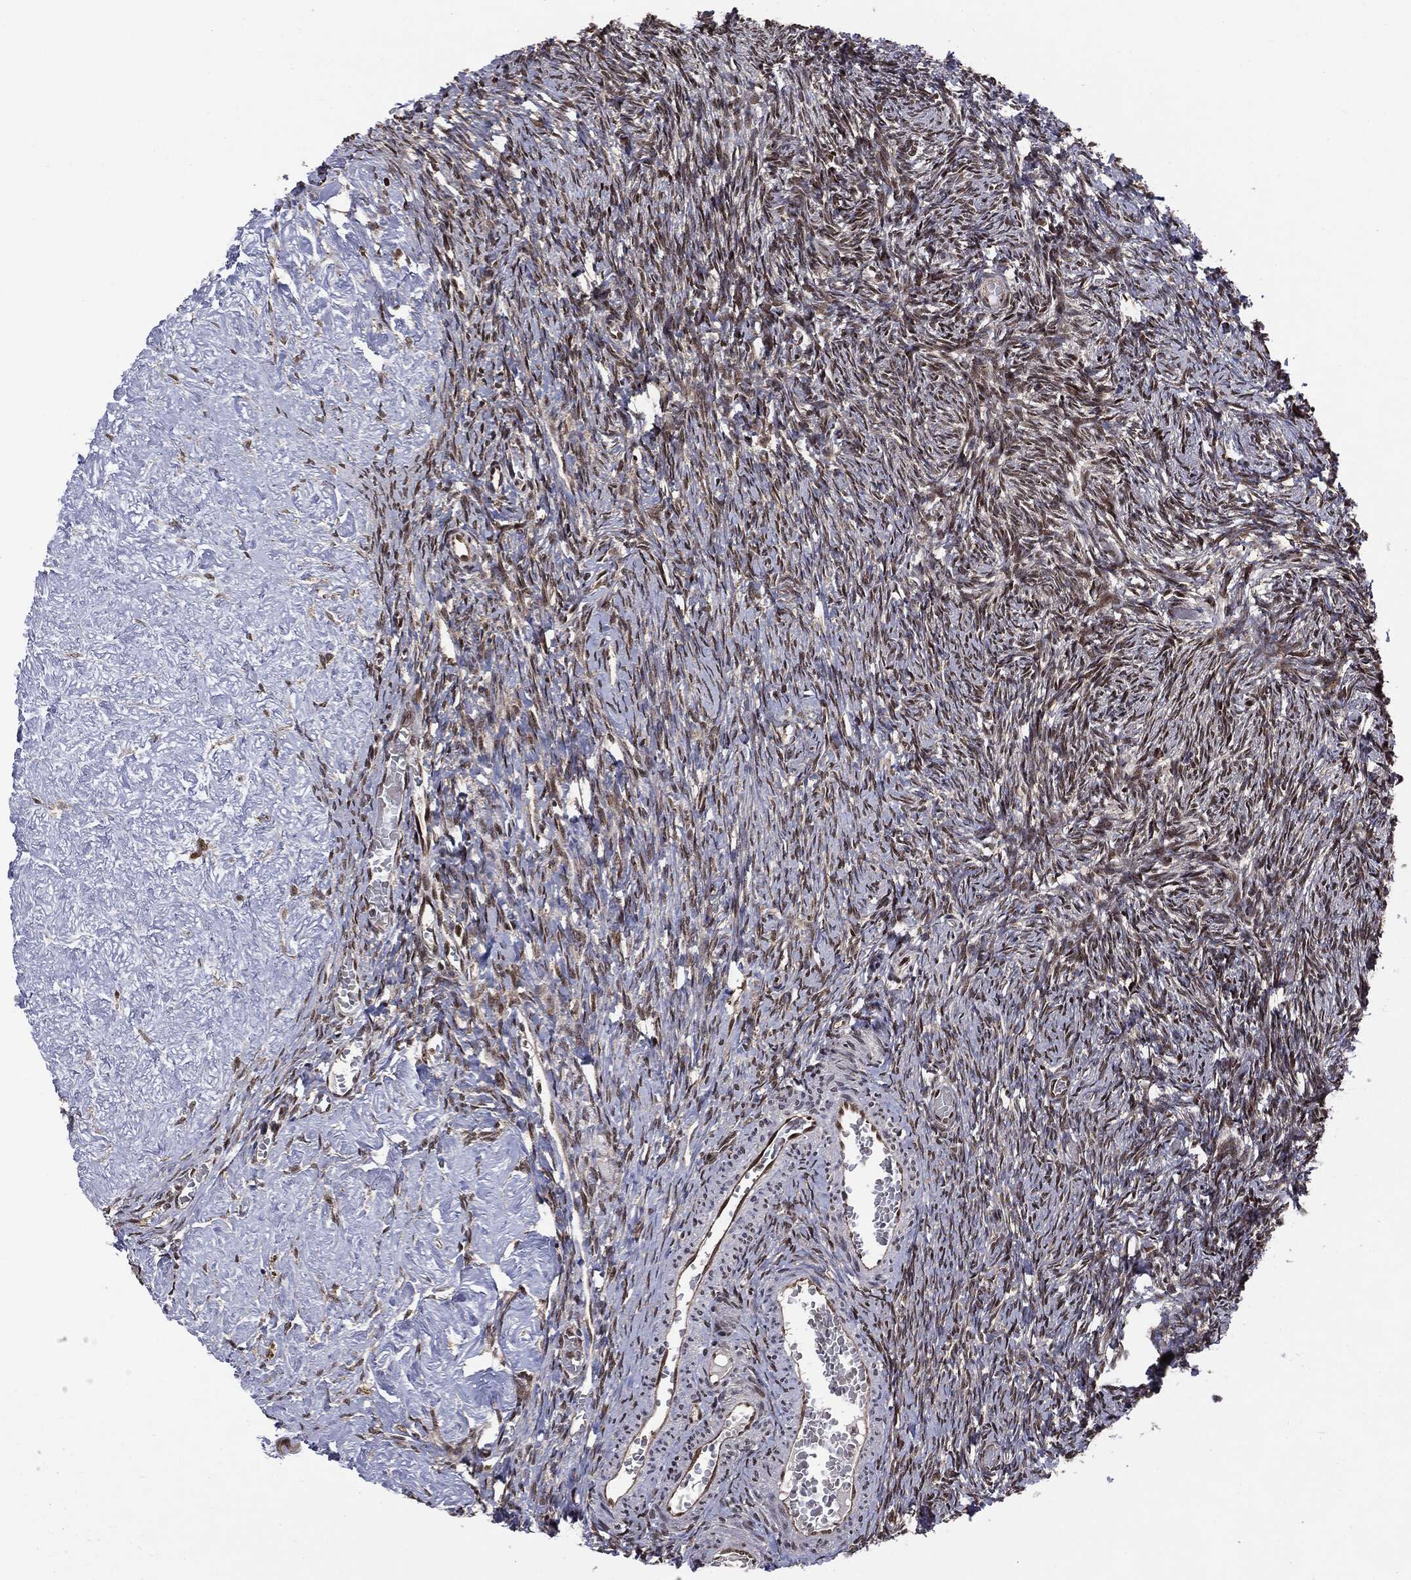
{"staining": {"intensity": "moderate", "quantity": ">75%", "location": "cytoplasmic/membranous,nuclear"}, "tissue": "ovary", "cell_type": "Follicle cells", "image_type": "normal", "snomed": [{"axis": "morphology", "description": "Normal tissue, NOS"}, {"axis": "topography", "description": "Ovary"}], "caption": "Protein expression by immunohistochemistry (IHC) exhibits moderate cytoplasmic/membranous,nuclear staining in about >75% of follicle cells in normal ovary. The staining is performed using DAB (3,3'-diaminobenzidine) brown chromogen to label protein expression. The nuclei are counter-stained blue using hematoxylin.", "gene": "PTPA", "patient": {"sex": "female", "age": 39}}